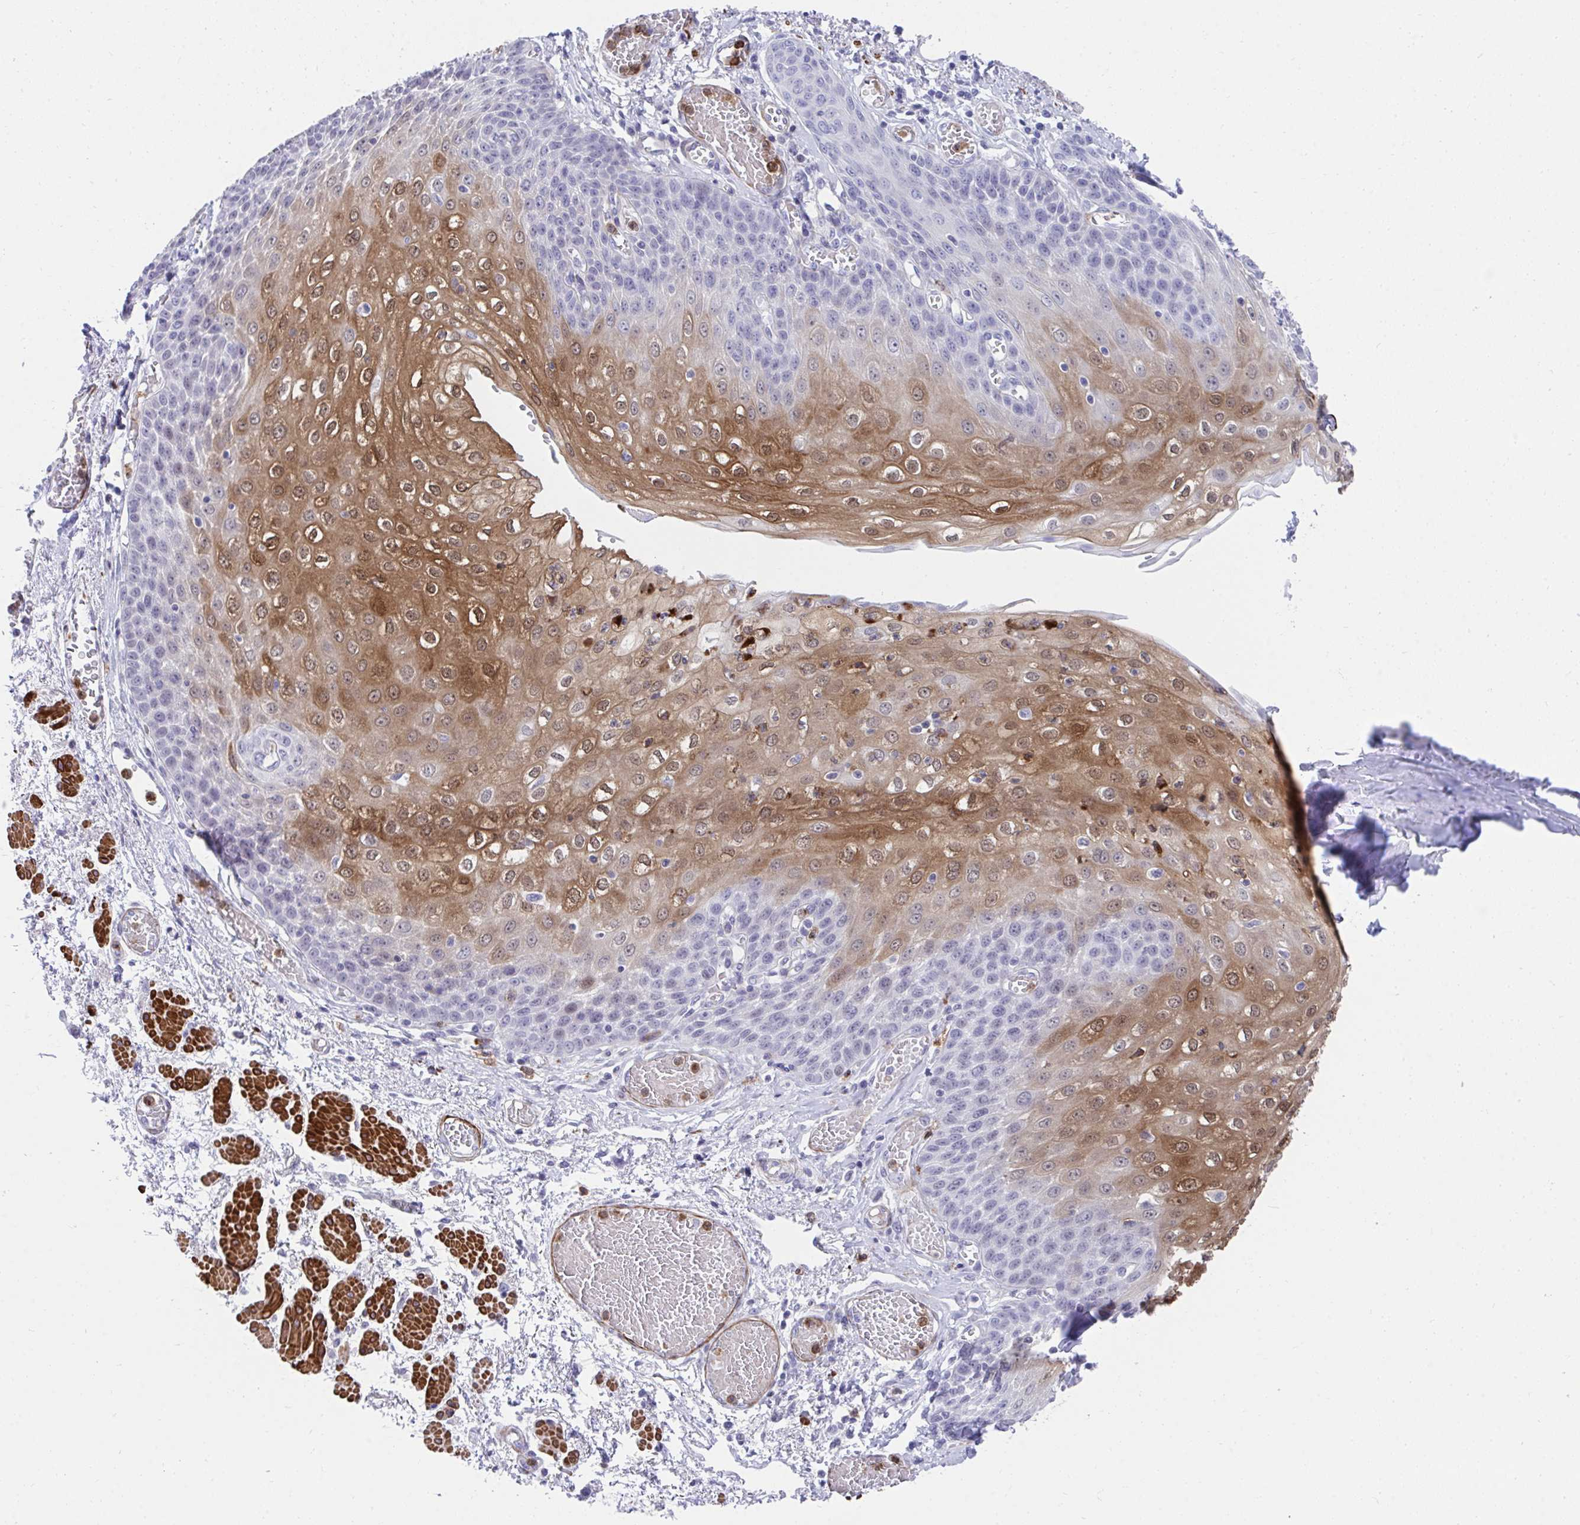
{"staining": {"intensity": "moderate", "quantity": "25%-75%", "location": "cytoplasmic/membranous,nuclear"}, "tissue": "esophagus", "cell_type": "Squamous epithelial cells", "image_type": "normal", "snomed": [{"axis": "morphology", "description": "Normal tissue, NOS"}, {"axis": "morphology", "description": "Adenocarcinoma, NOS"}, {"axis": "topography", "description": "Esophagus"}], "caption": "A medium amount of moderate cytoplasmic/membranous,nuclear staining is identified in about 25%-75% of squamous epithelial cells in benign esophagus. The staining was performed using DAB, with brown indicating positive protein expression. Nuclei are stained blue with hematoxylin.", "gene": "CSTB", "patient": {"sex": "male", "age": 81}}